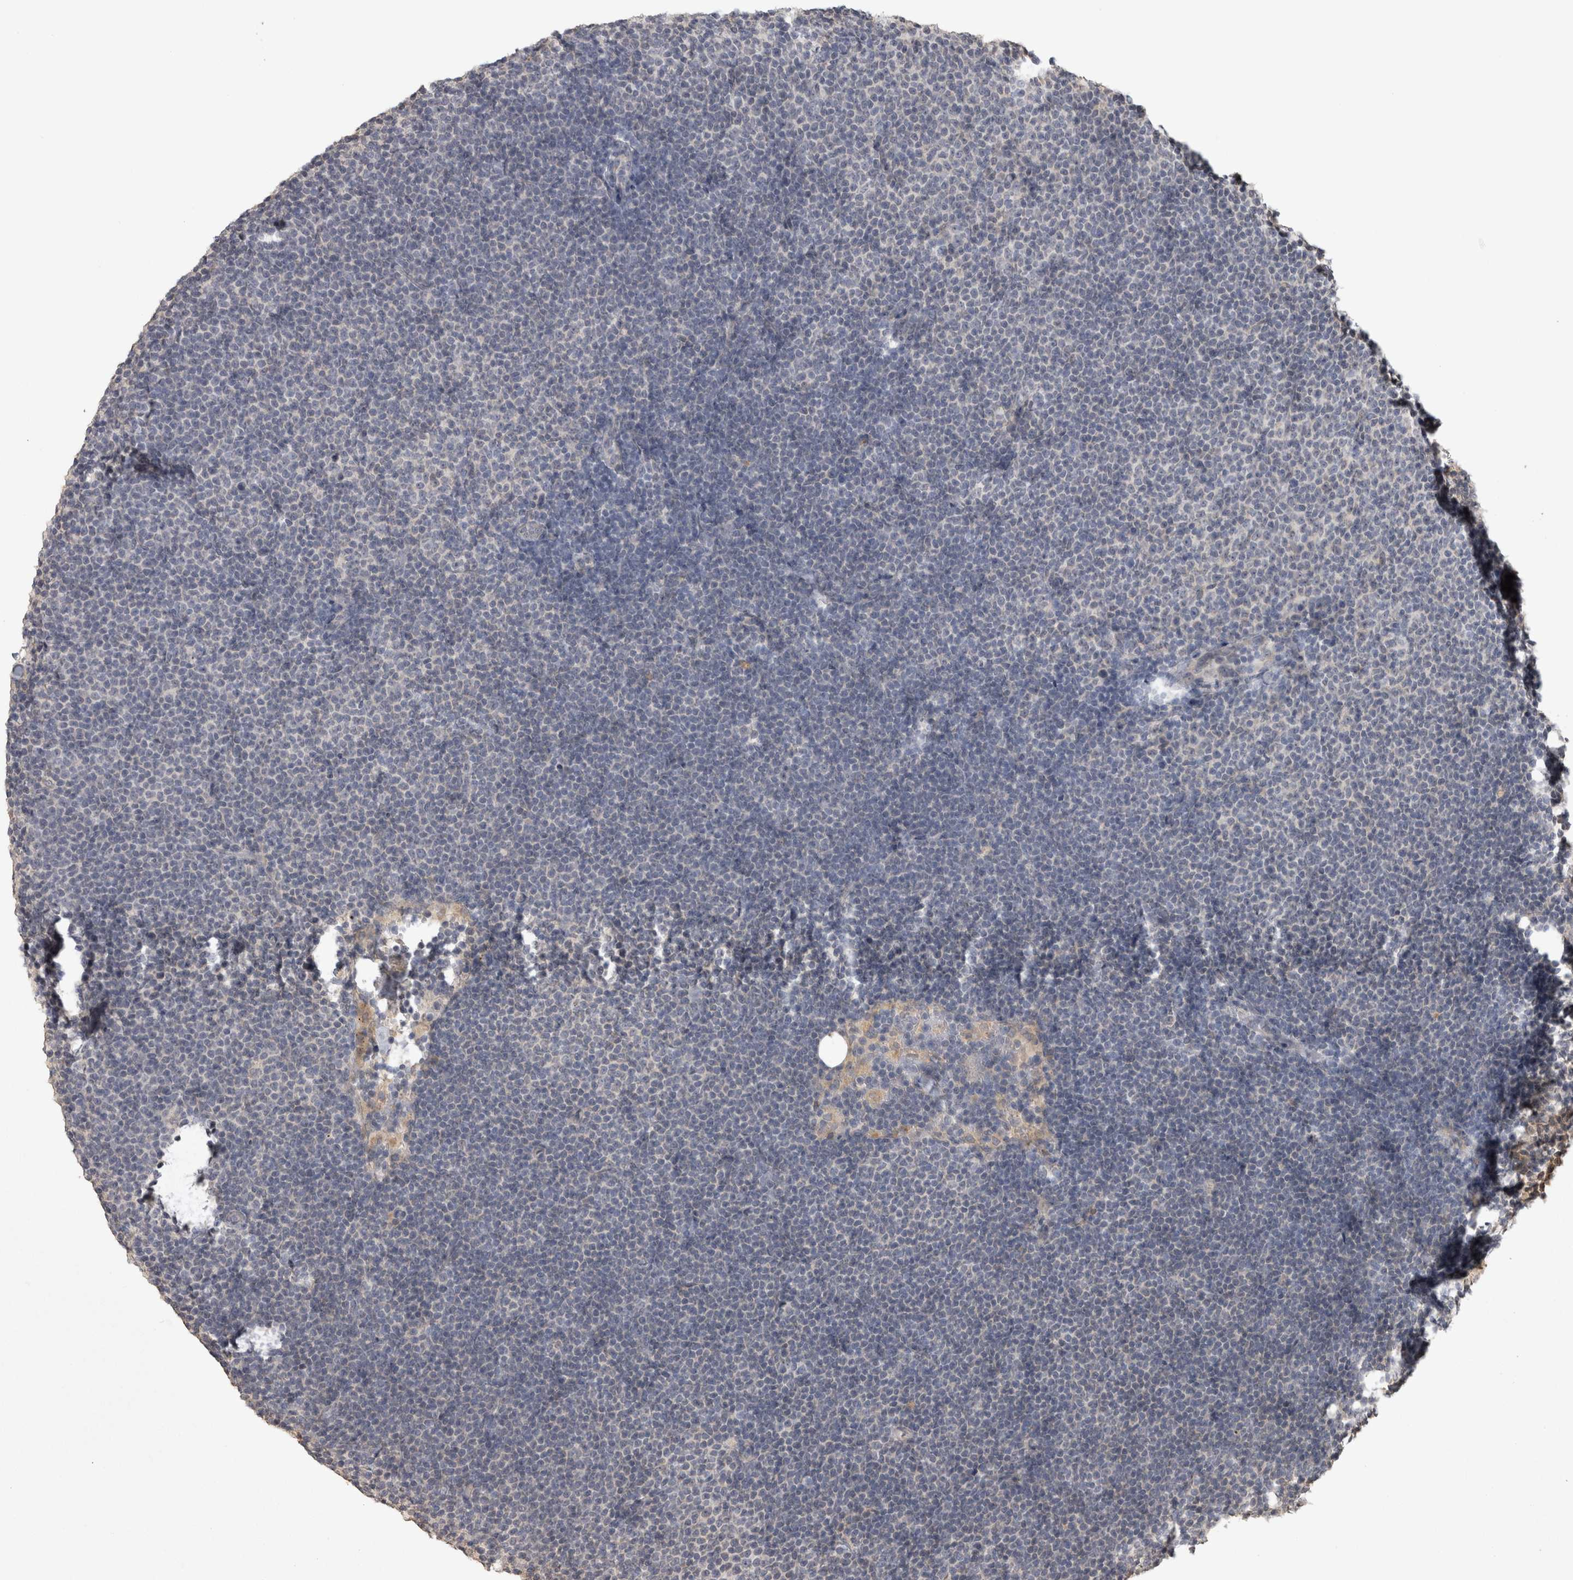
{"staining": {"intensity": "negative", "quantity": "none", "location": "none"}, "tissue": "lymphoma", "cell_type": "Tumor cells", "image_type": "cancer", "snomed": [{"axis": "morphology", "description": "Malignant lymphoma, non-Hodgkin's type, Low grade"}, {"axis": "topography", "description": "Lymph node"}], "caption": "An image of human lymphoma is negative for staining in tumor cells. (Stains: DAB (3,3'-diaminobenzidine) IHC with hematoxylin counter stain, Microscopy: brightfield microscopy at high magnification).", "gene": "RAB29", "patient": {"sex": "female", "age": 53}}